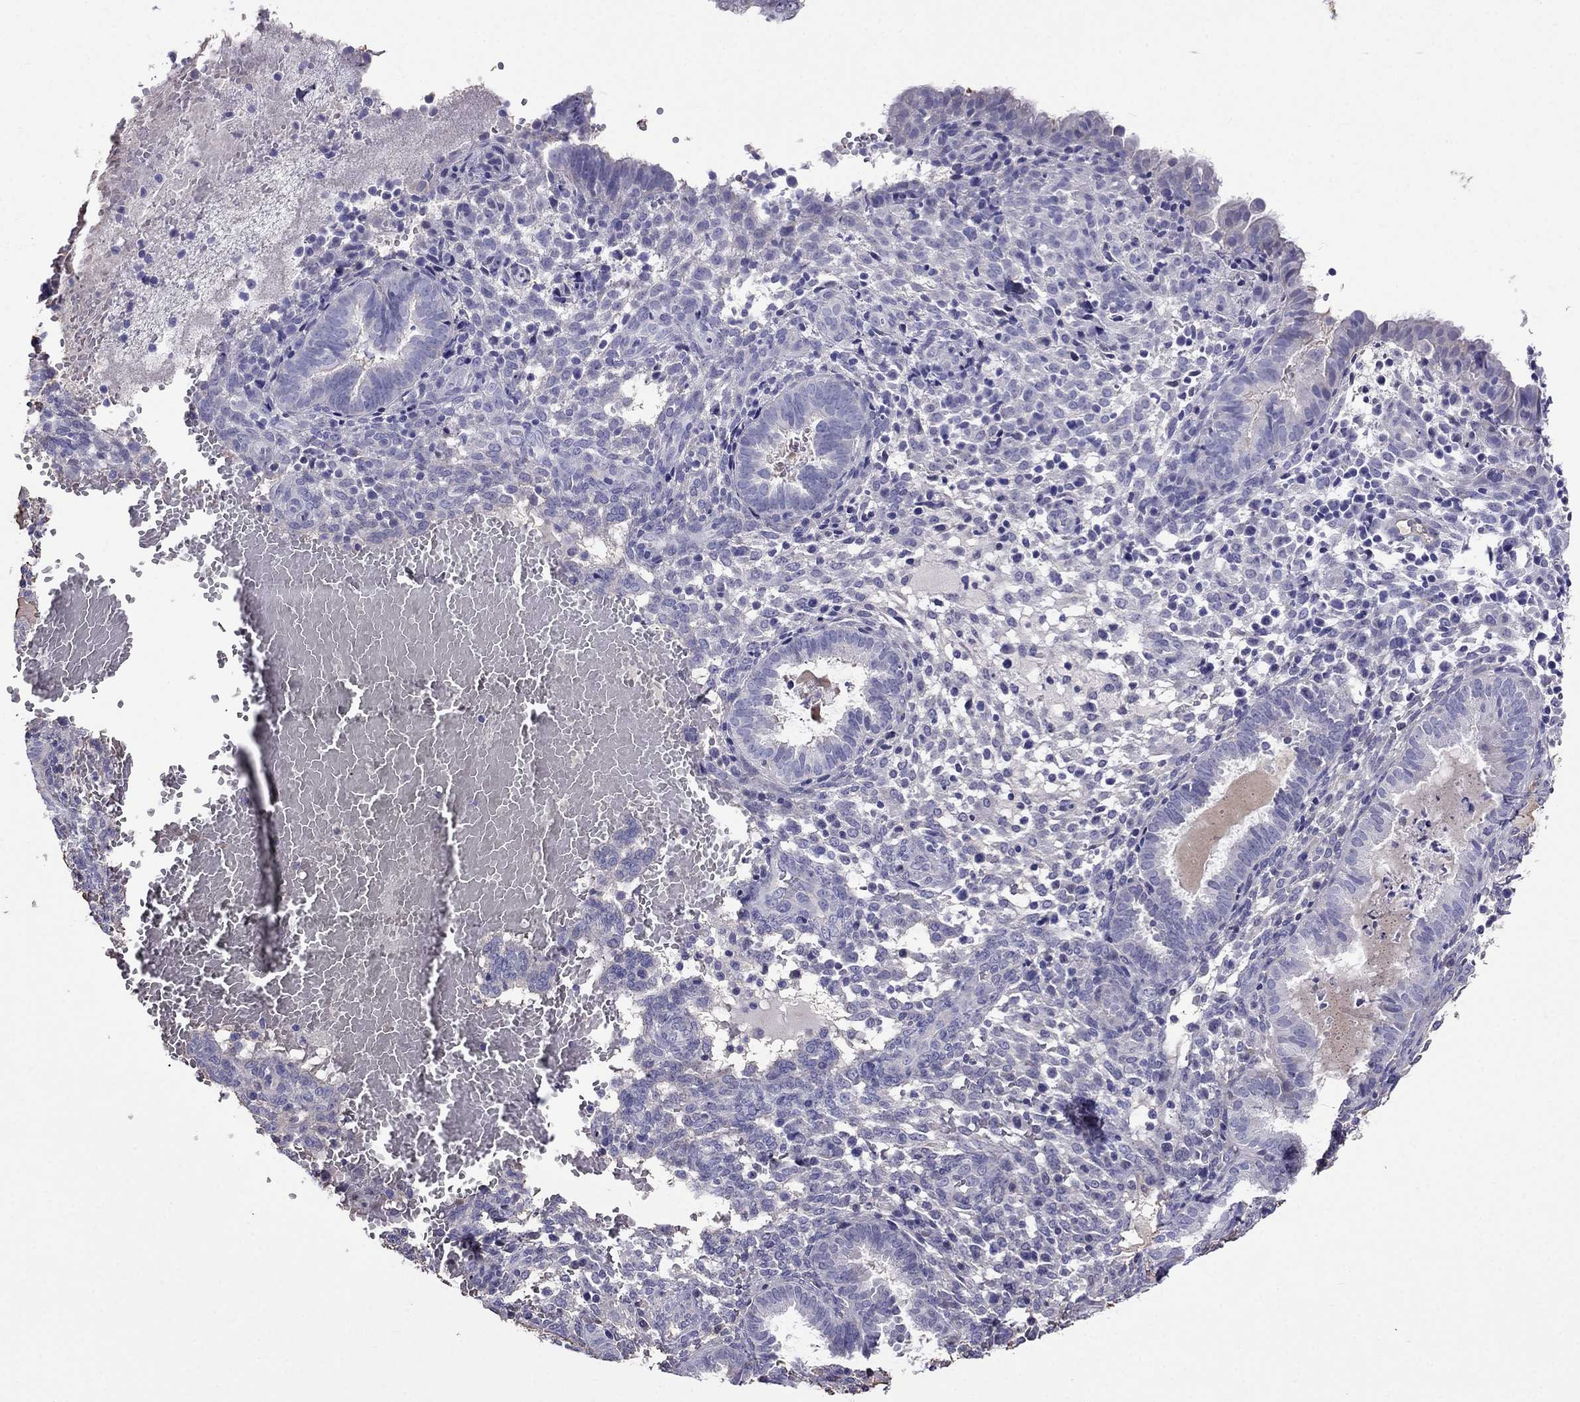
{"staining": {"intensity": "negative", "quantity": "none", "location": "none"}, "tissue": "endometrium", "cell_type": "Cells in endometrial stroma", "image_type": "normal", "snomed": [{"axis": "morphology", "description": "Normal tissue, NOS"}, {"axis": "topography", "description": "Endometrium"}], "caption": "This is an immunohistochemistry (IHC) micrograph of benign endometrium. There is no staining in cells in endometrial stroma.", "gene": "TBC1D21", "patient": {"sex": "female", "age": 42}}